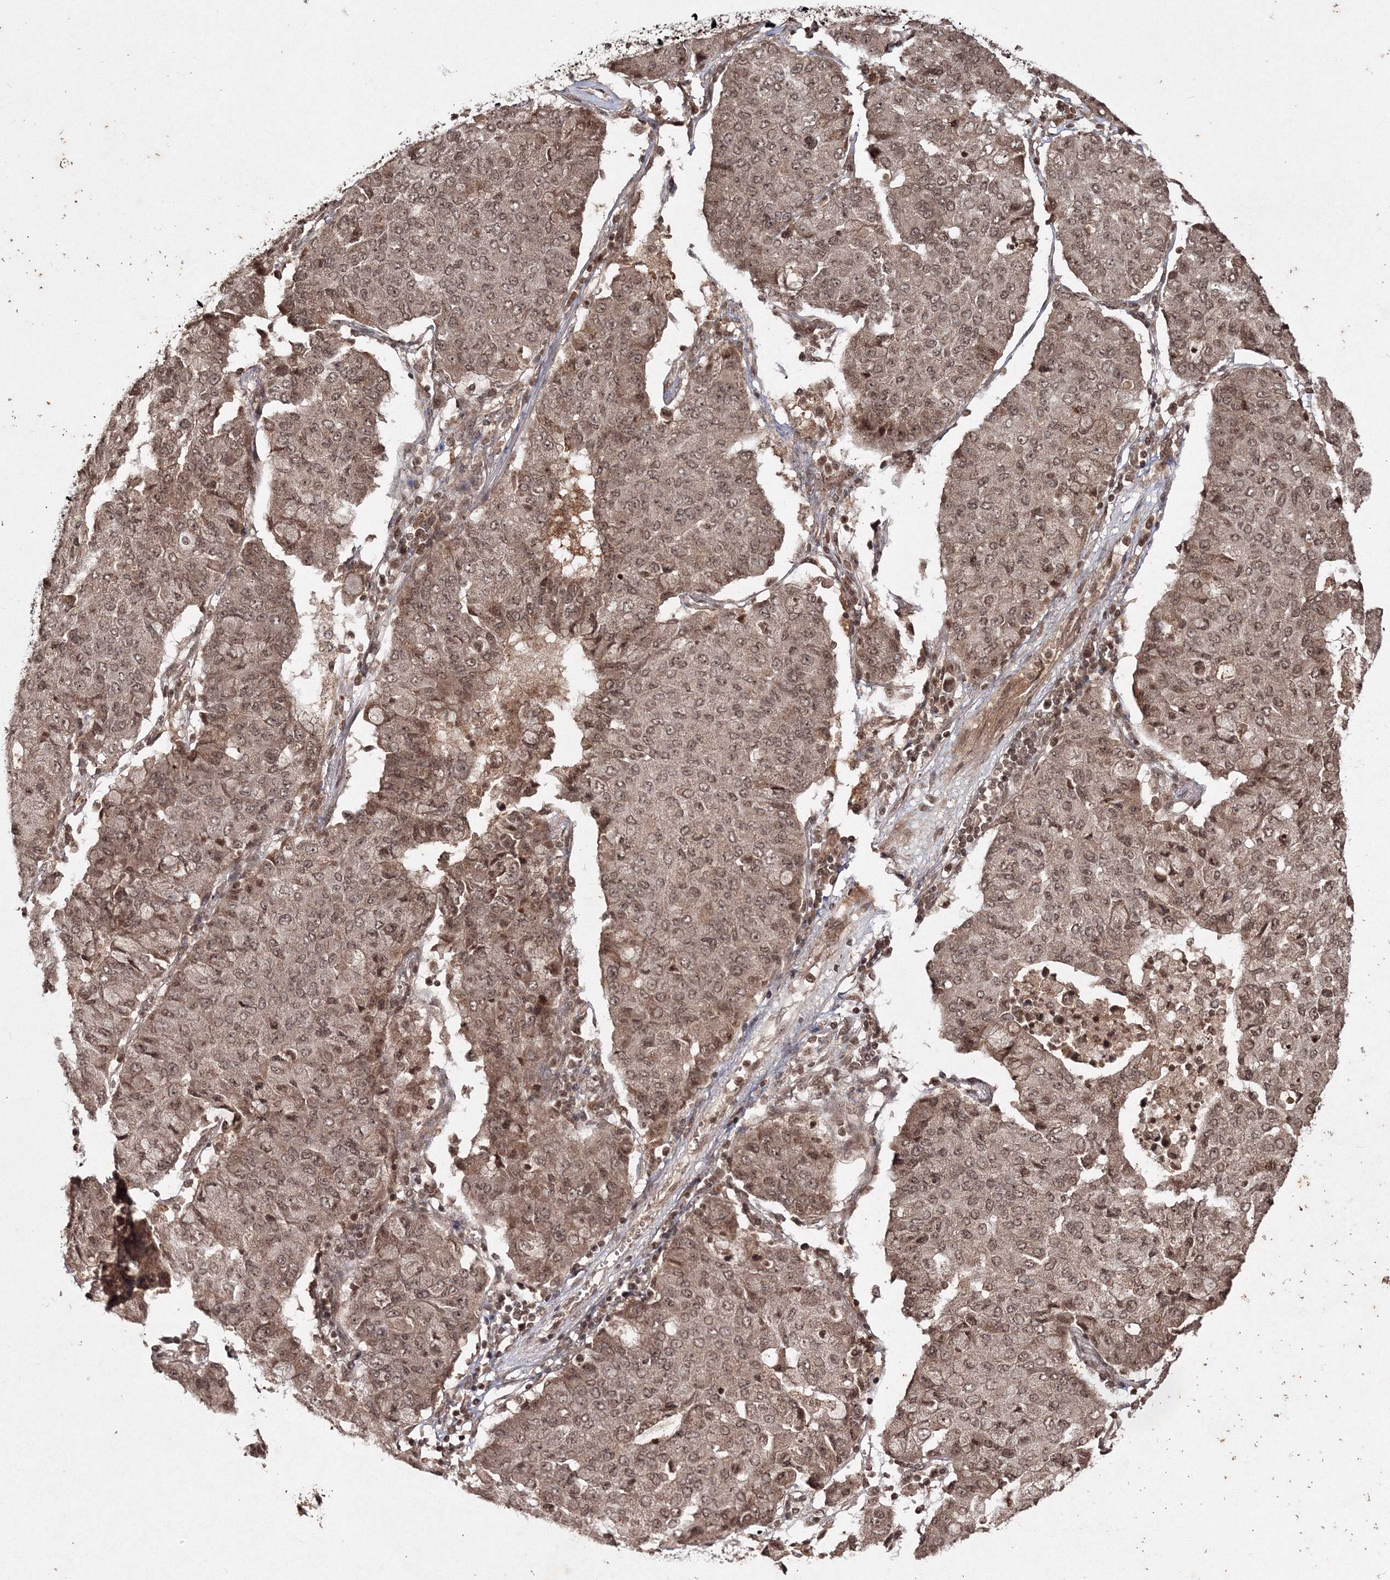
{"staining": {"intensity": "moderate", "quantity": ">75%", "location": "nuclear"}, "tissue": "lung cancer", "cell_type": "Tumor cells", "image_type": "cancer", "snomed": [{"axis": "morphology", "description": "Squamous cell carcinoma, NOS"}, {"axis": "topography", "description": "Lung"}], "caption": "Tumor cells reveal moderate nuclear staining in about >75% of cells in lung cancer (squamous cell carcinoma).", "gene": "PEX13", "patient": {"sex": "male", "age": 74}}